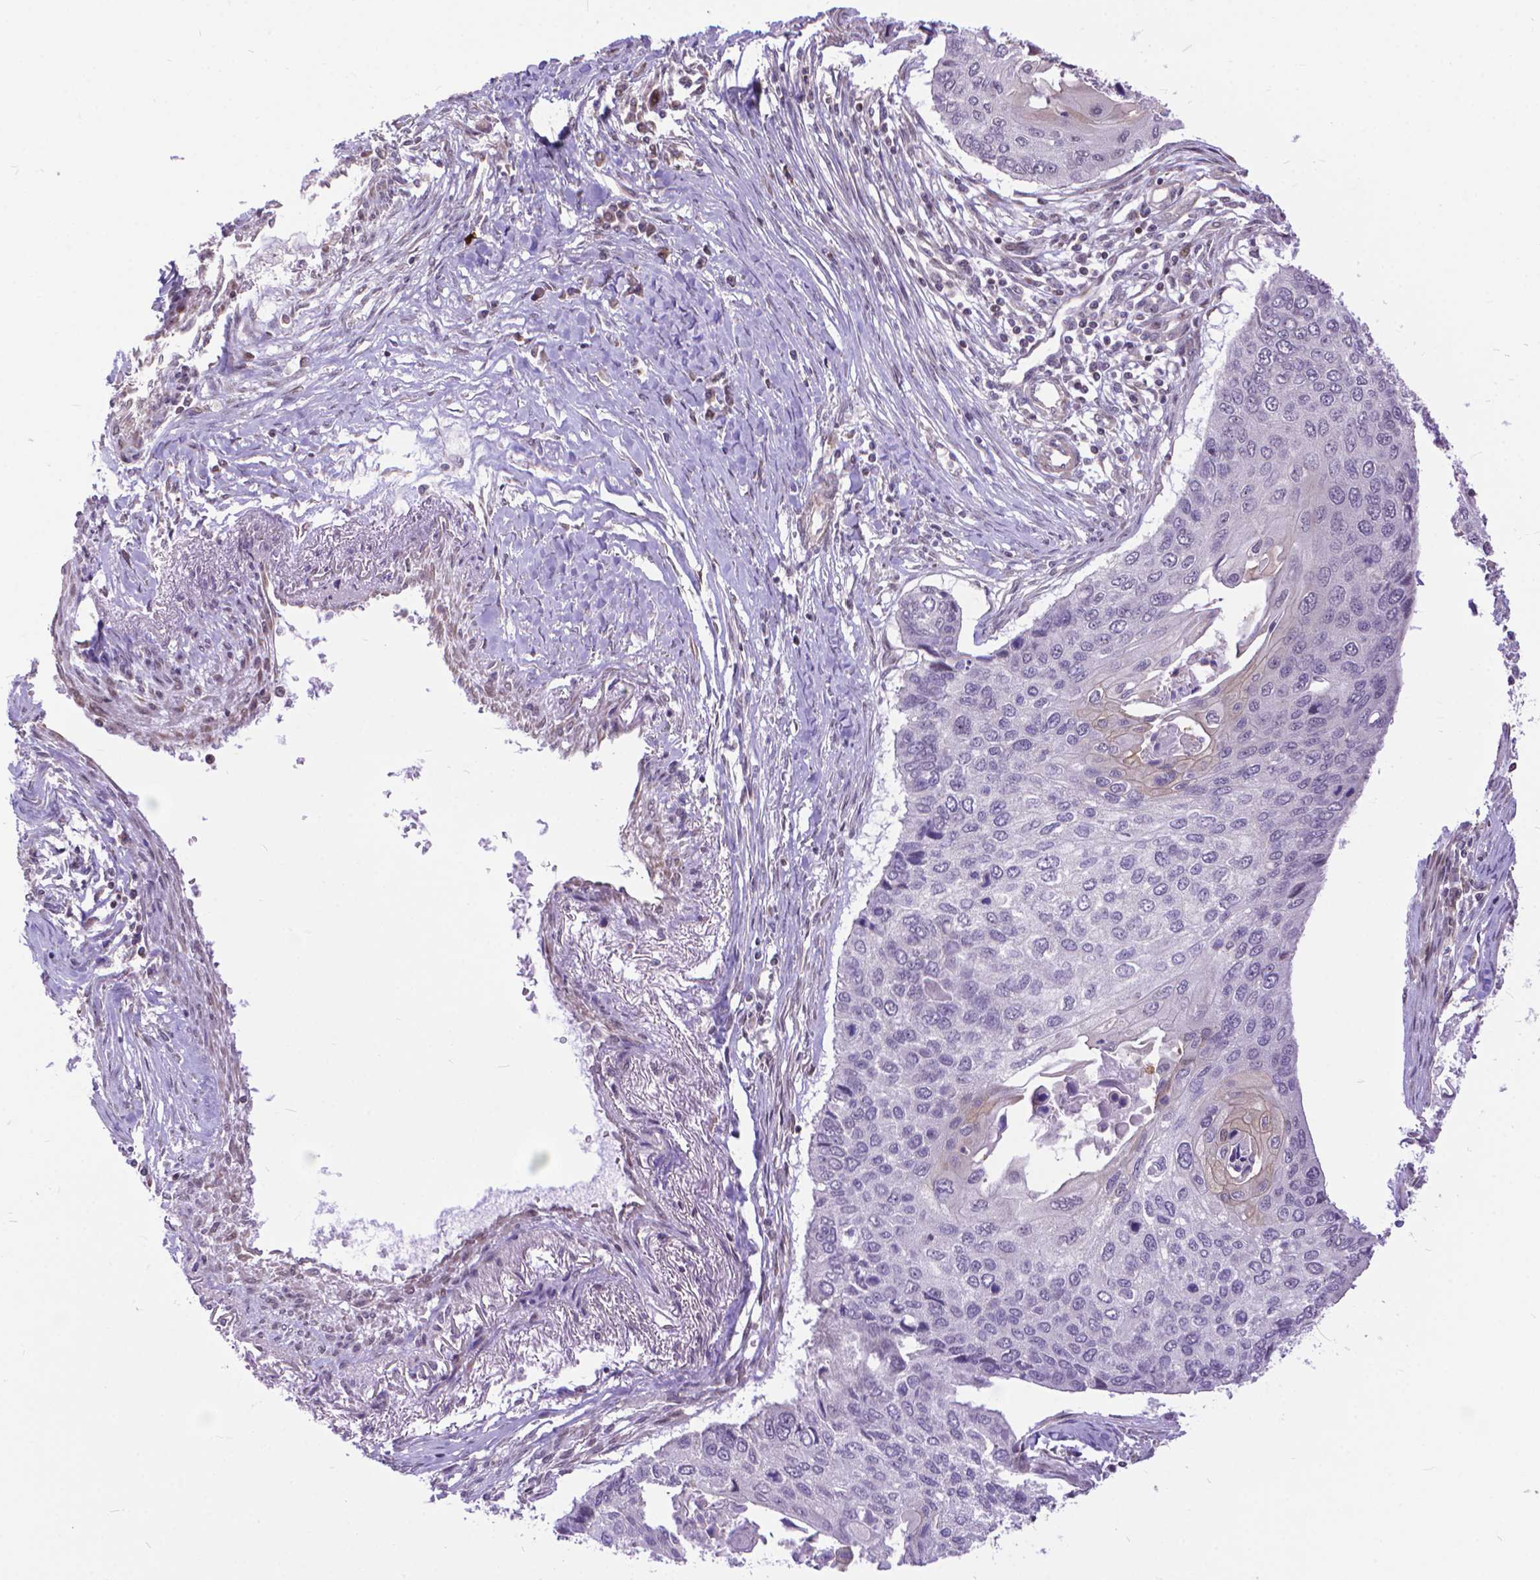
{"staining": {"intensity": "negative", "quantity": "none", "location": "none"}, "tissue": "lung cancer", "cell_type": "Tumor cells", "image_type": "cancer", "snomed": [{"axis": "morphology", "description": "Squamous cell carcinoma, NOS"}, {"axis": "morphology", "description": "Squamous cell carcinoma, metastatic, NOS"}, {"axis": "topography", "description": "Lung"}], "caption": "The immunohistochemistry photomicrograph has no significant expression in tumor cells of lung cancer tissue.", "gene": "TMEM135", "patient": {"sex": "male", "age": 63}}